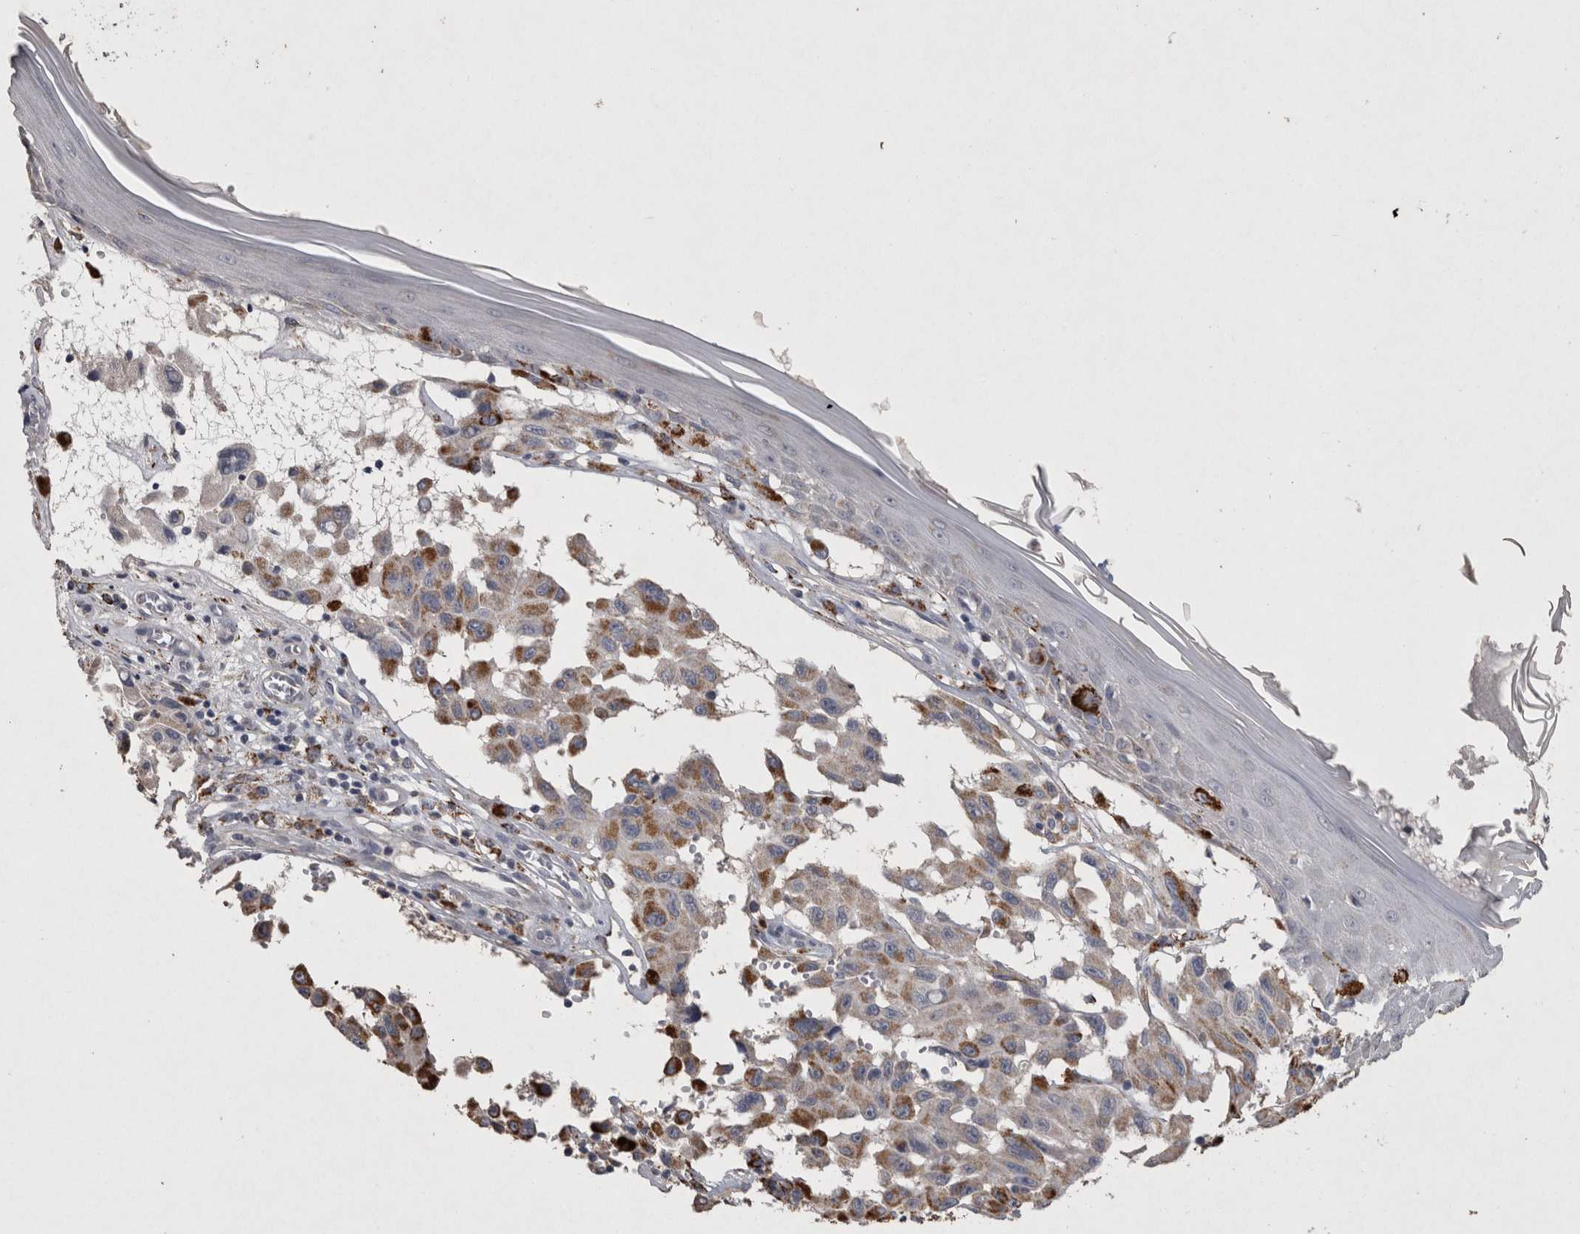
{"staining": {"intensity": "moderate", "quantity": ">75%", "location": "cytoplasmic/membranous"}, "tissue": "melanoma", "cell_type": "Tumor cells", "image_type": "cancer", "snomed": [{"axis": "morphology", "description": "Malignant melanoma, NOS"}, {"axis": "topography", "description": "Skin"}], "caption": "Protein staining of malignant melanoma tissue exhibits moderate cytoplasmic/membranous positivity in approximately >75% of tumor cells.", "gene": "DKK3", "patient": {"sex": "male", "age": 30}}